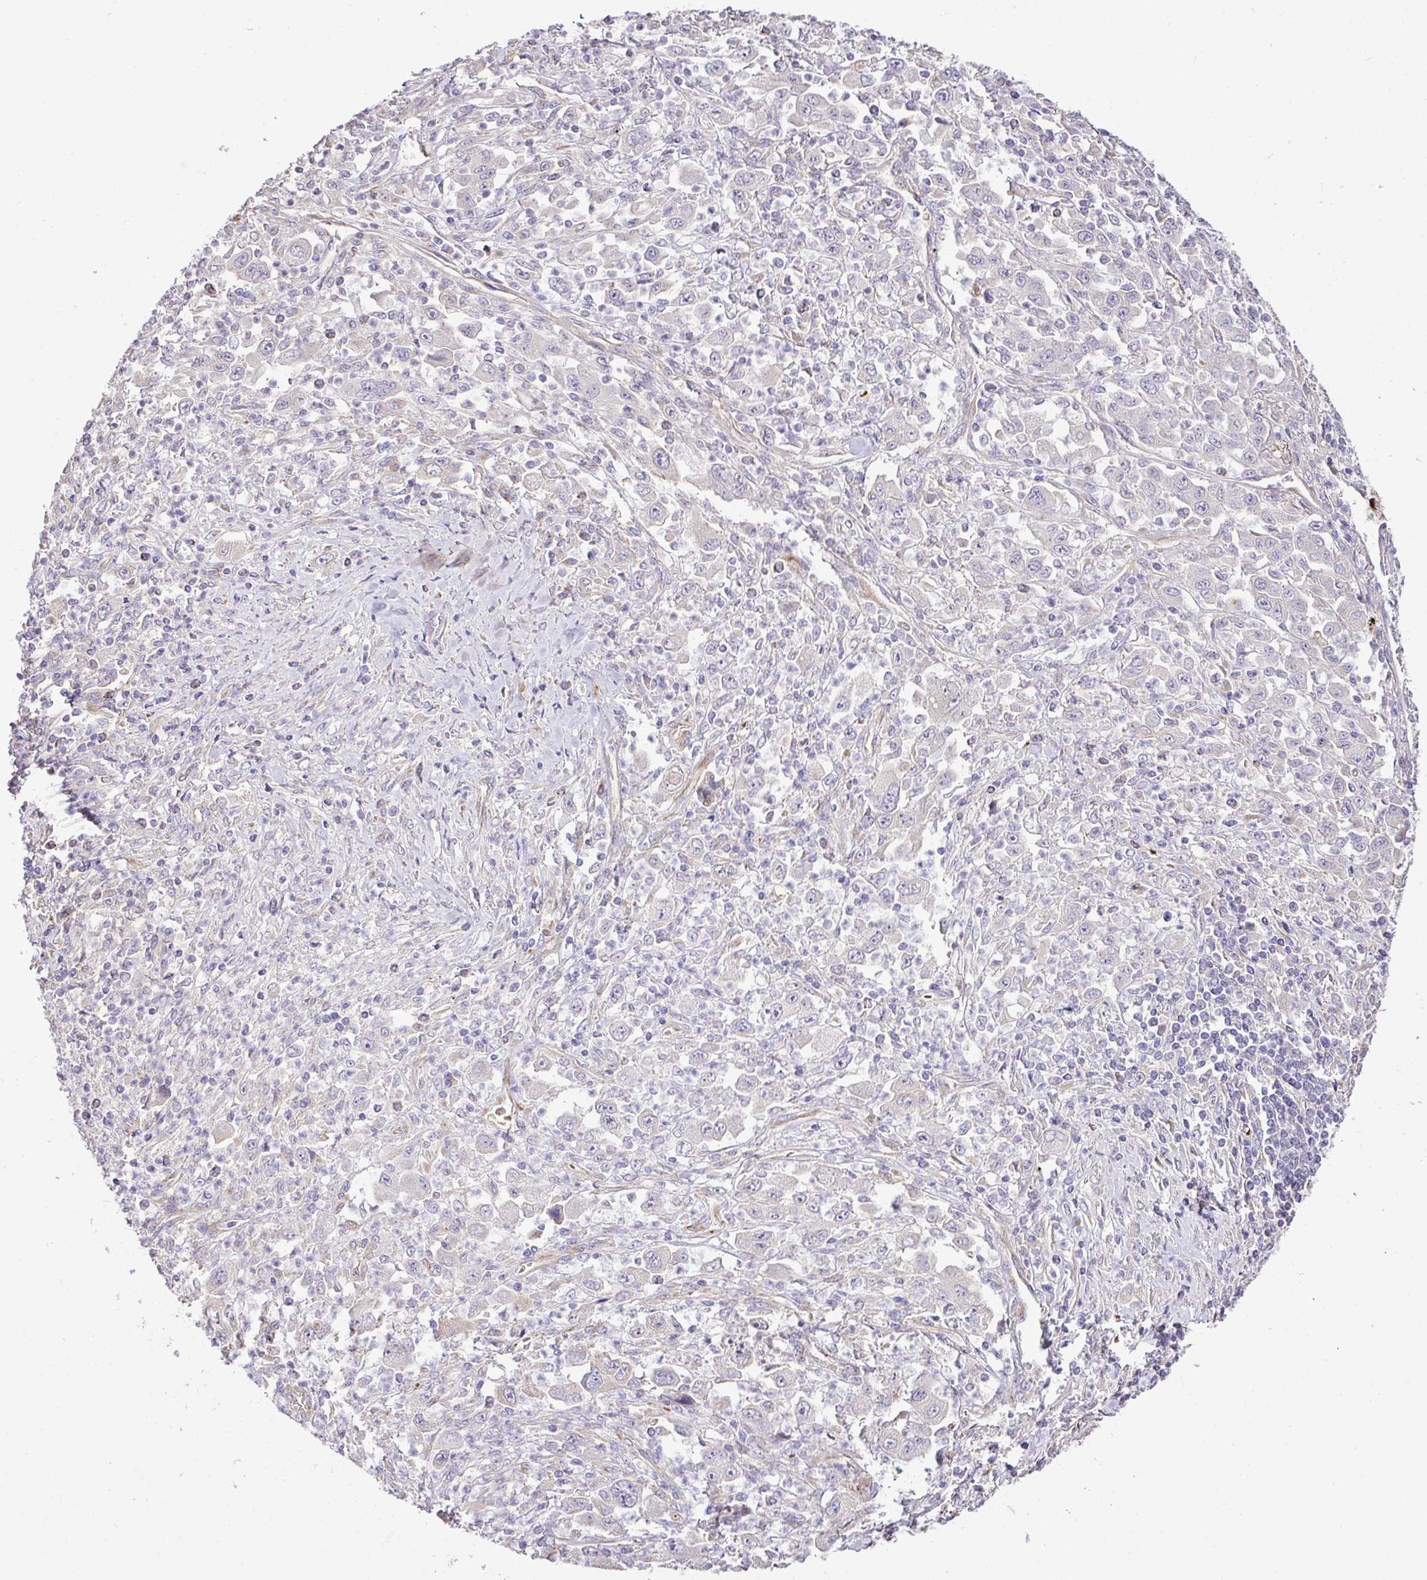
{"staining": {"intensity": "negative", "quantity": "none", "location": "none"}, "tissue": "melanoma", "cell_type": "Tumor cells", "image_type": "cancer", "snomed": [{"axis": "morphology", "description": "Malignant melanoma, Metastatic site"}, {"axis": "topography", "description": "Skin"}], "caption": "Immunohistochemistry (IHC) micrograph of neoplastic tissue: malignant melanoma (metastatic site) stained with DAB demonstrates no significant protein positivity in tumor cells.", "gene": "CTXN2", "patient": {"sex": "female", "age": 56}}